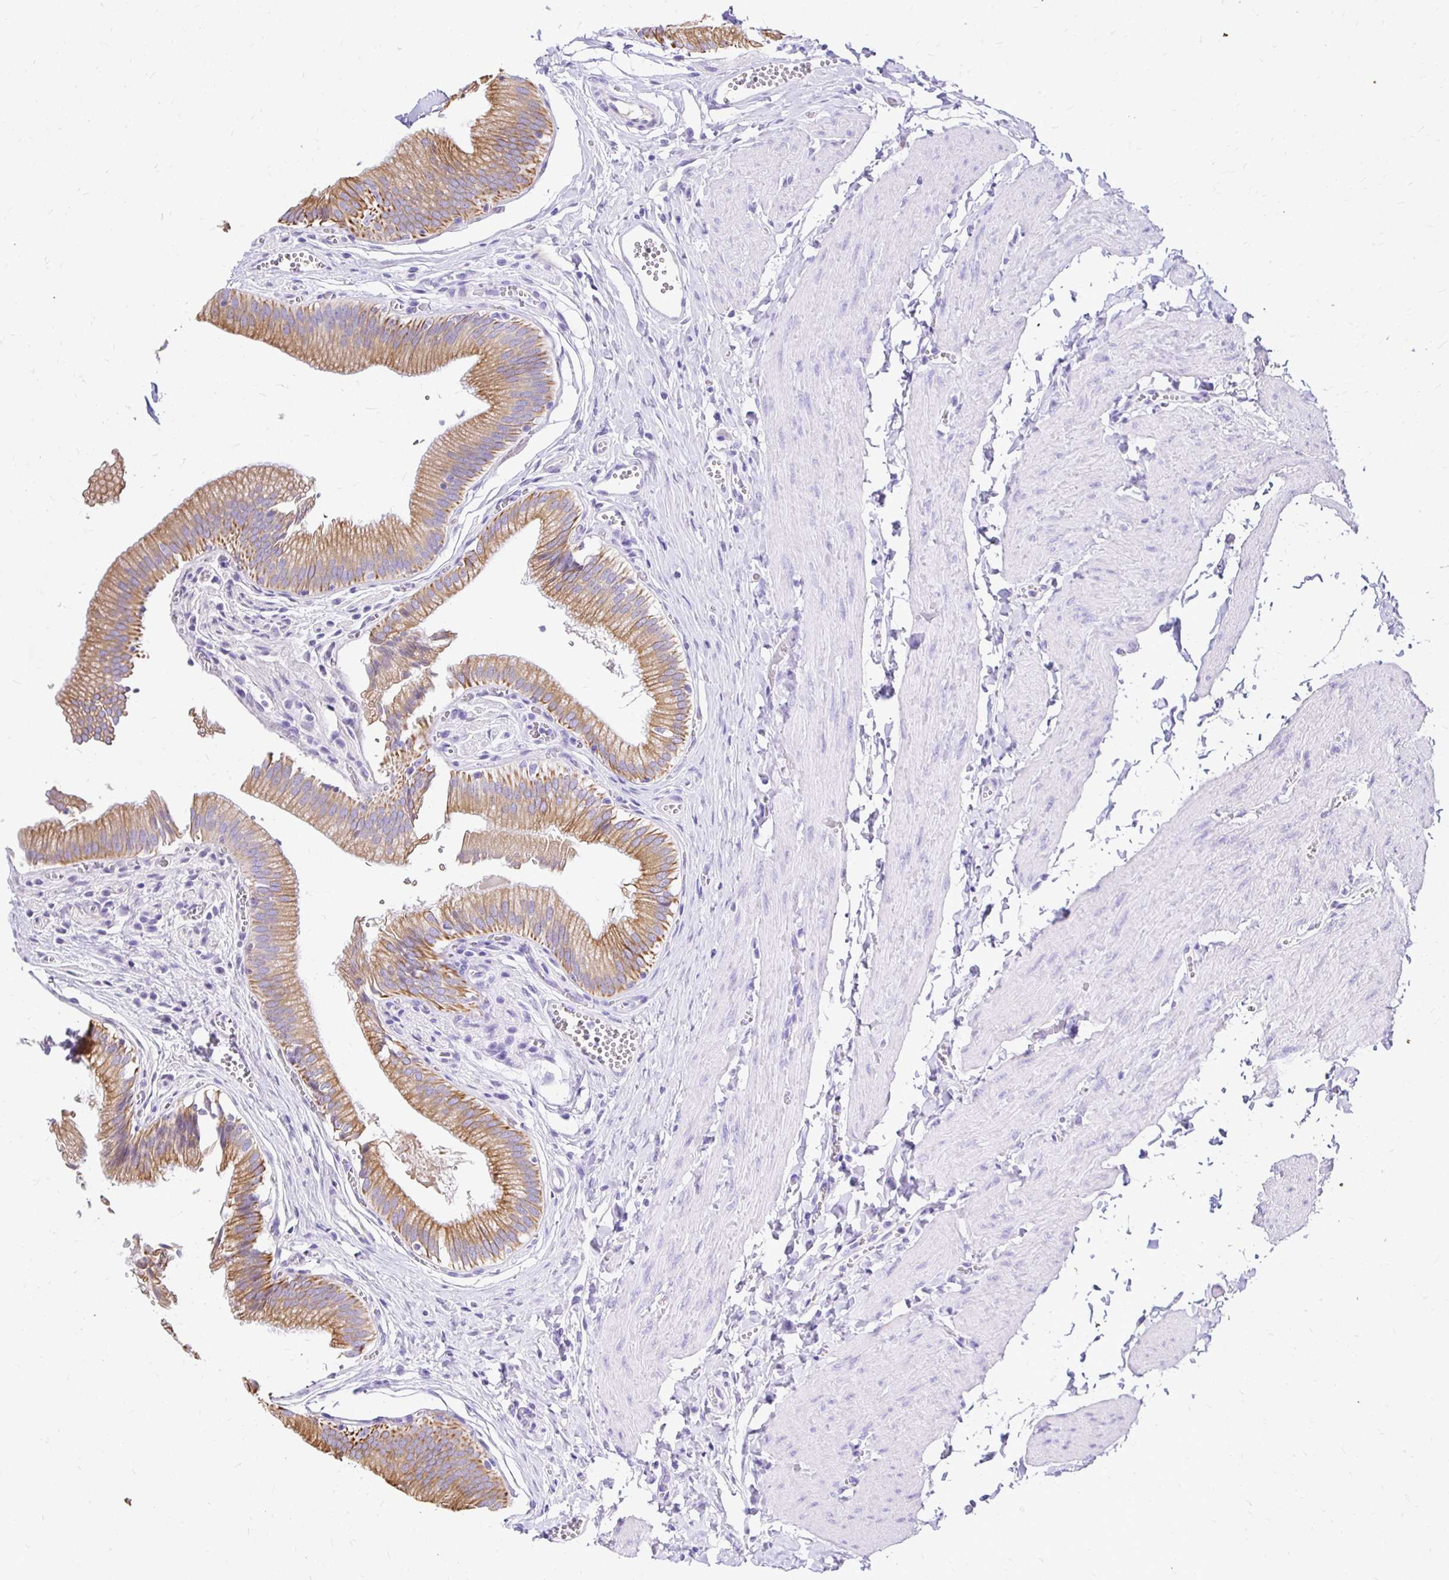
{"staining": {"intensity": "moderate", "quantity": ">75%", "location": "cytoplasmic/membranous"}, "tissue": "gallbladder", "cell_type": "Glandular cells", "image_type": "normal", "snomed": [{"axis": "morphology", "description": "Normal tissue, NOS"}, {"axis": "topography", "description": "Gallbladder"}, {"axis": "topography", "description": "Peripheral nerve tissue"}], "caption": "Glandular cells display moderate cytoplasmic/membranous expression in about >75% of cells in normal gallbladder. Immunohistochemistry stains the protein in brown and the nuclei are stained blue.", "gene": "TAF1D", "patient": {"sex": "male", "age": 17}}